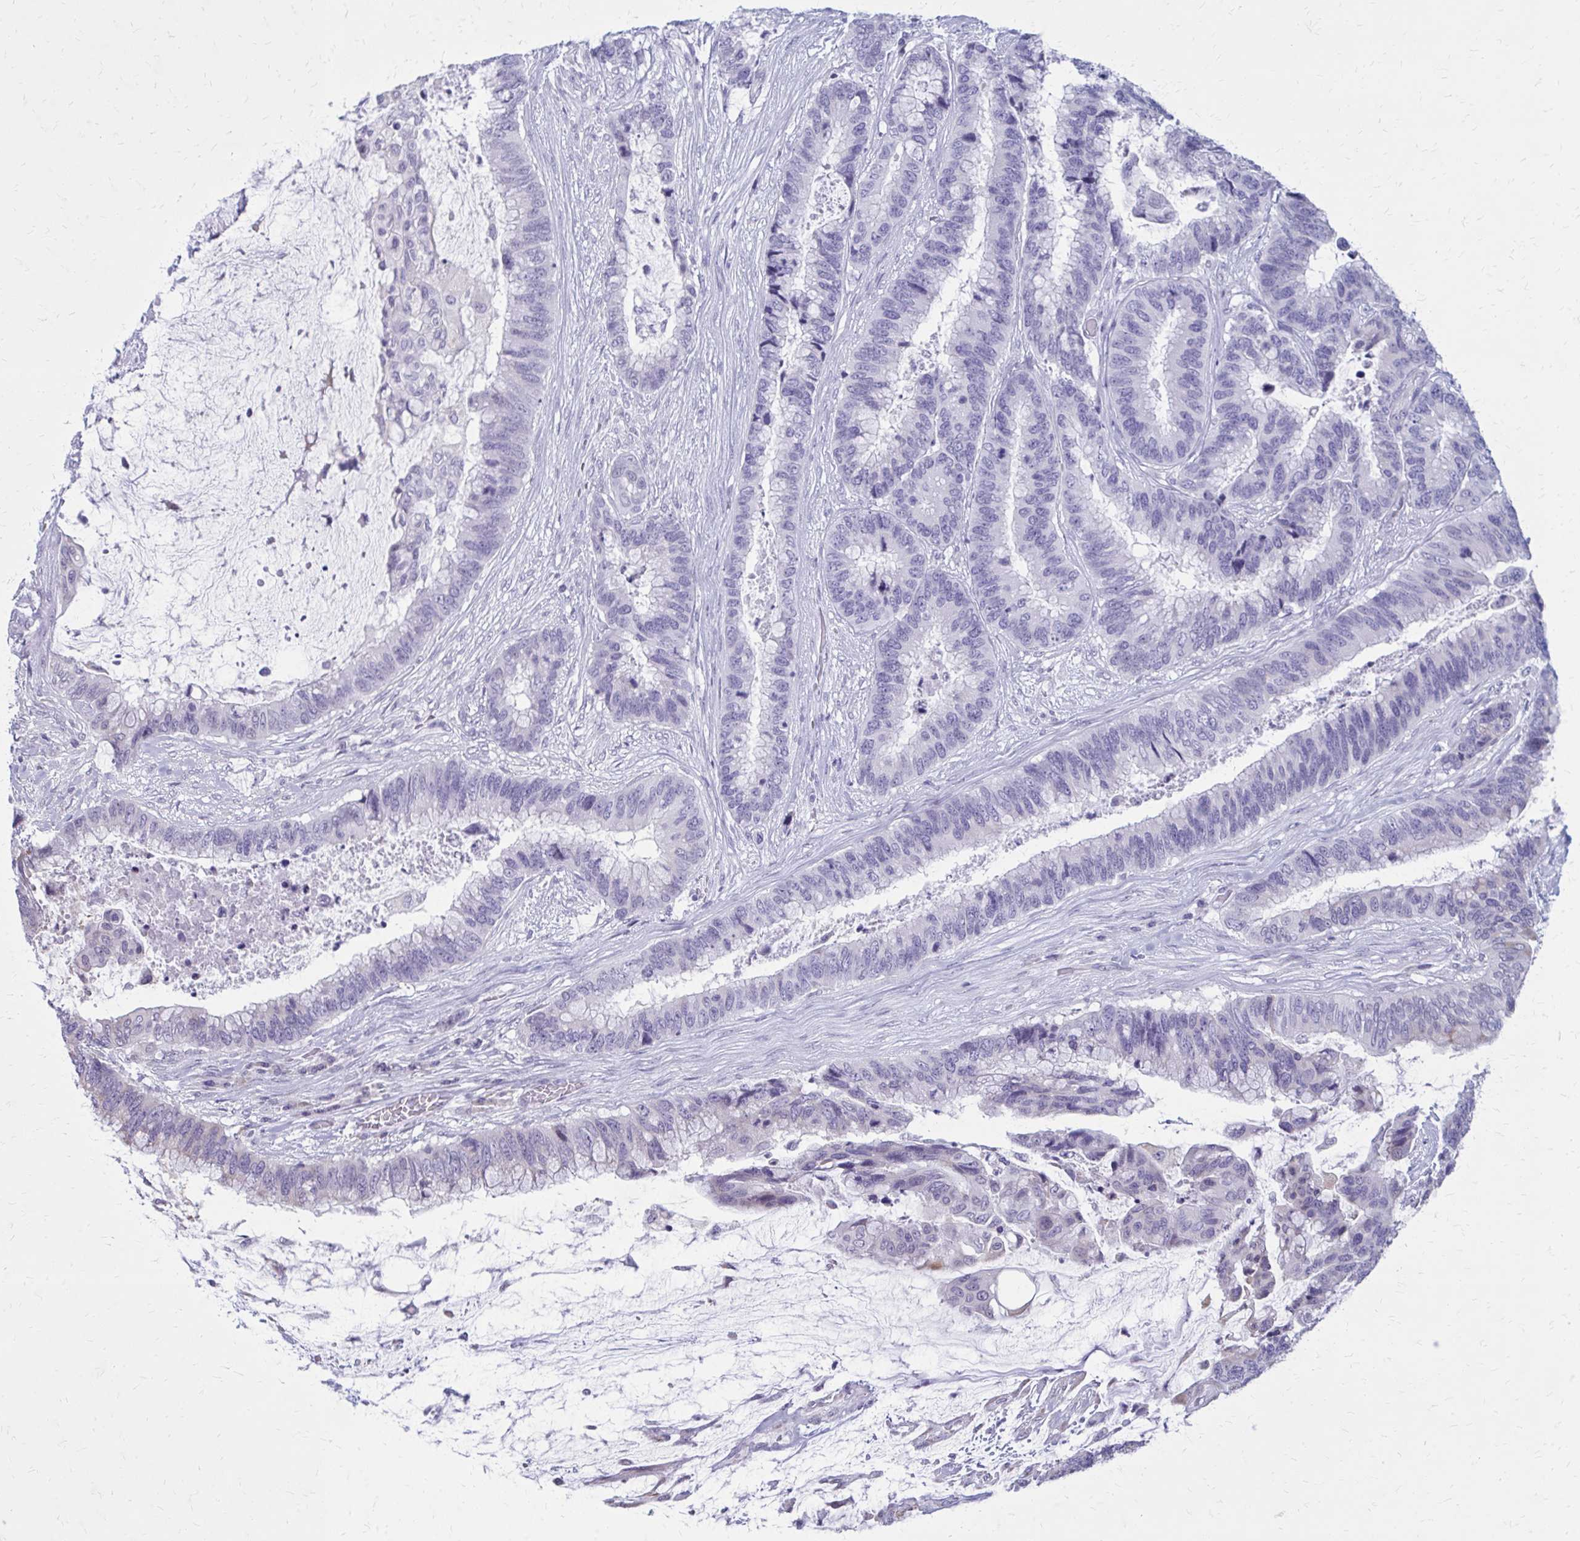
{"staining": {"intensity": "negative", "quantity": "none", "location": "none"}, "tissue": "colorectal cancer", "cell_type": "Tumor cells", "image_type": "cancer", "snomed": [{"axis": "morphology", "description": "Adenocarcinoma, NOS"}, {"axis": "topography", "description": "Rectum"}], "caption": "Photomicrograph shows no significant protein staining in tumor cells of colorectal adenocarcinoma.", "gene": "PROSER1", "patient": {"sex": "female", "age": 59}}